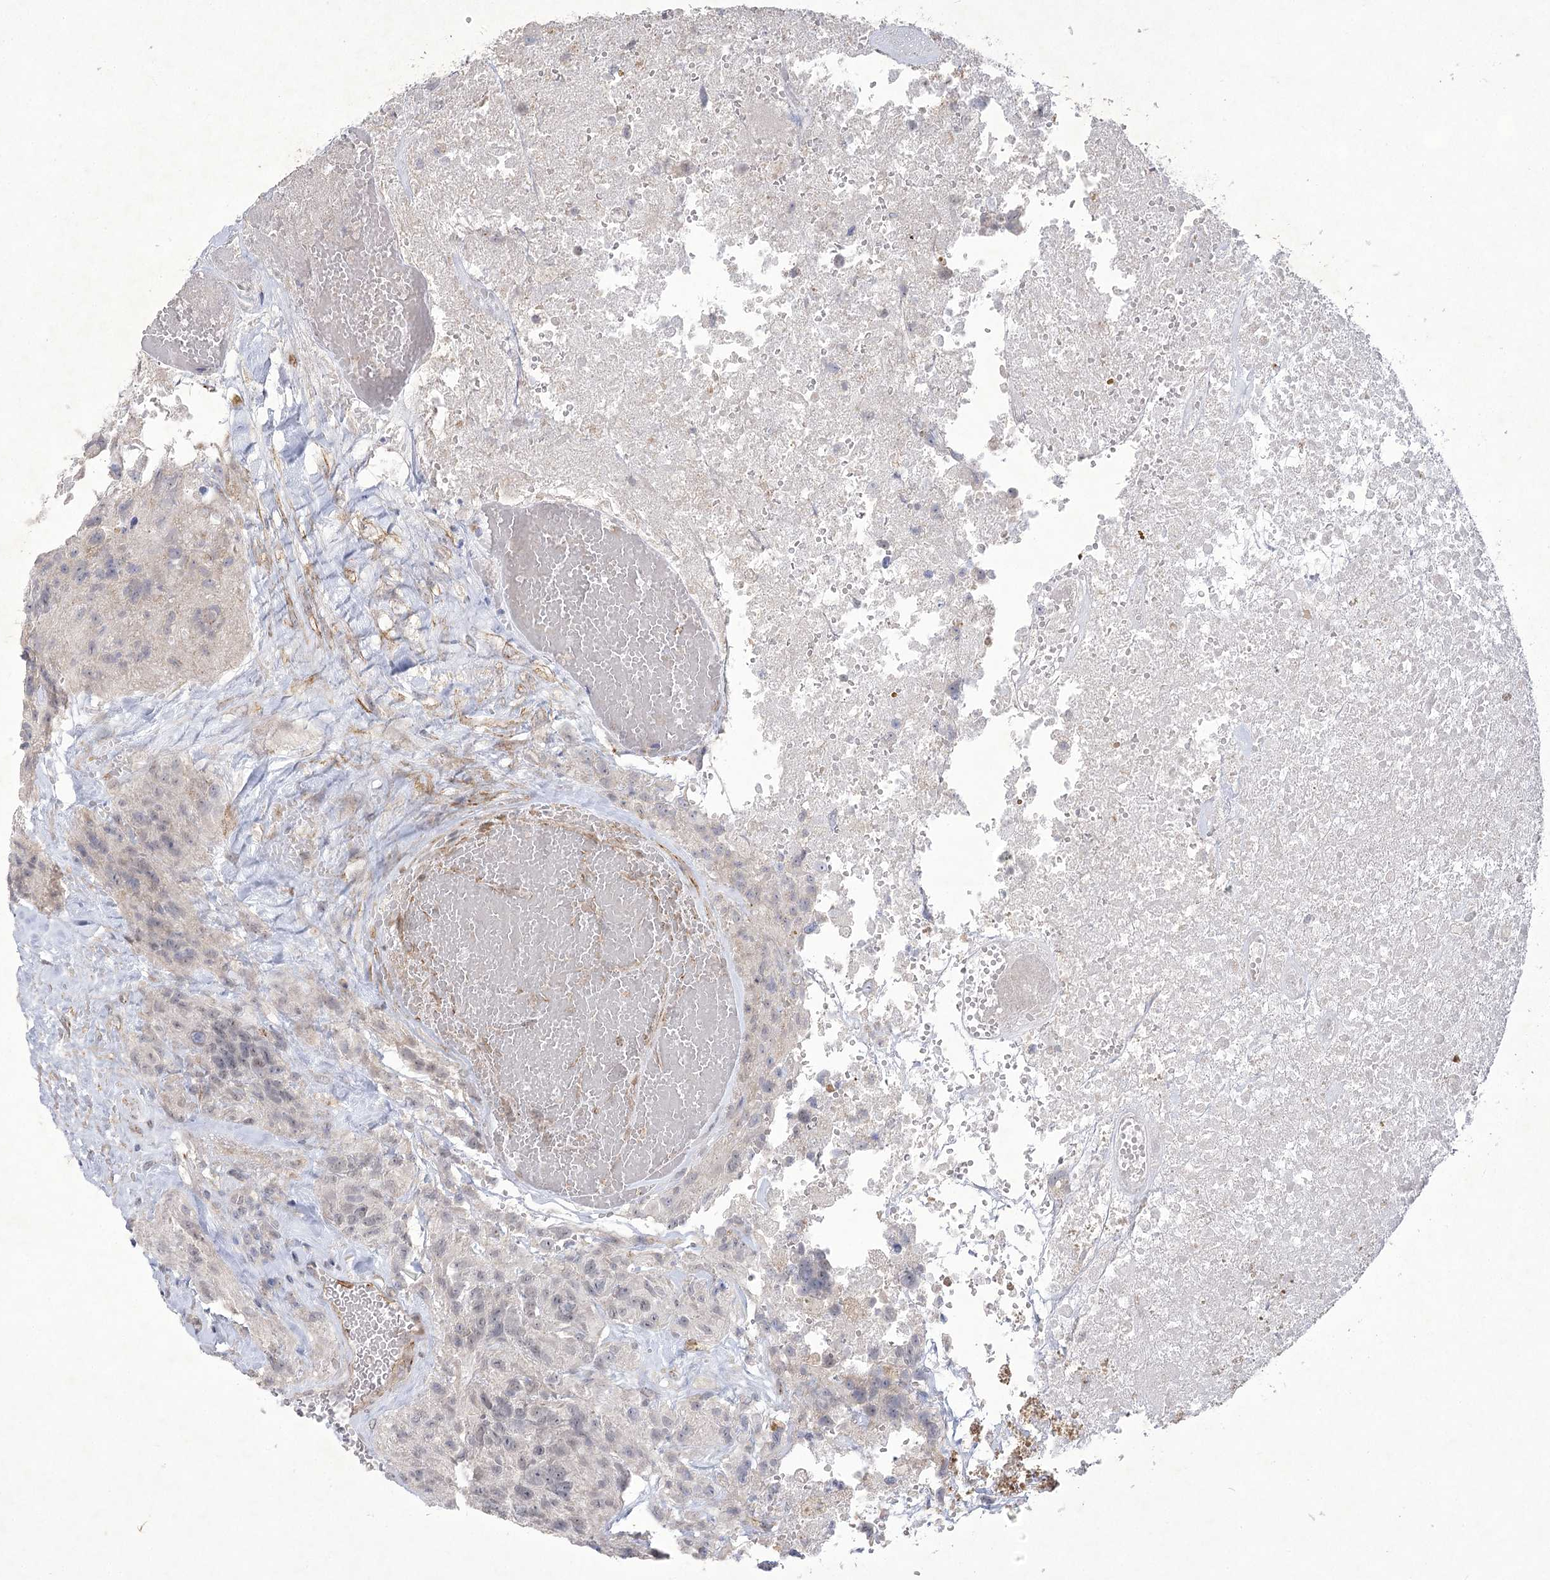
{"staining": {"intensity": "weak", "quantity": "25%-75%", "location": "nuclear"}, "tissue": "glioma", "cell_type": "Tumor cells", "image_type": "cancer", "snomed": [{"axis": "morphology", "description": "Glioma, malignant, High grade"}, {"axis": "topography", "description": "Brain"}], "caption": "A high-resolution histopathology image shows immunohistochemistry (IHC) staining of malignant glioma (high-grade), which shows weak nuclear expression in approximately 25%-75% of tumor cells. (DAB (3,3'-diaminobenzidine) = brown stain, brightfield microscopy at high magnification).", "gene": "AMTN", "patient": {"sex": "male", "age": 69}}